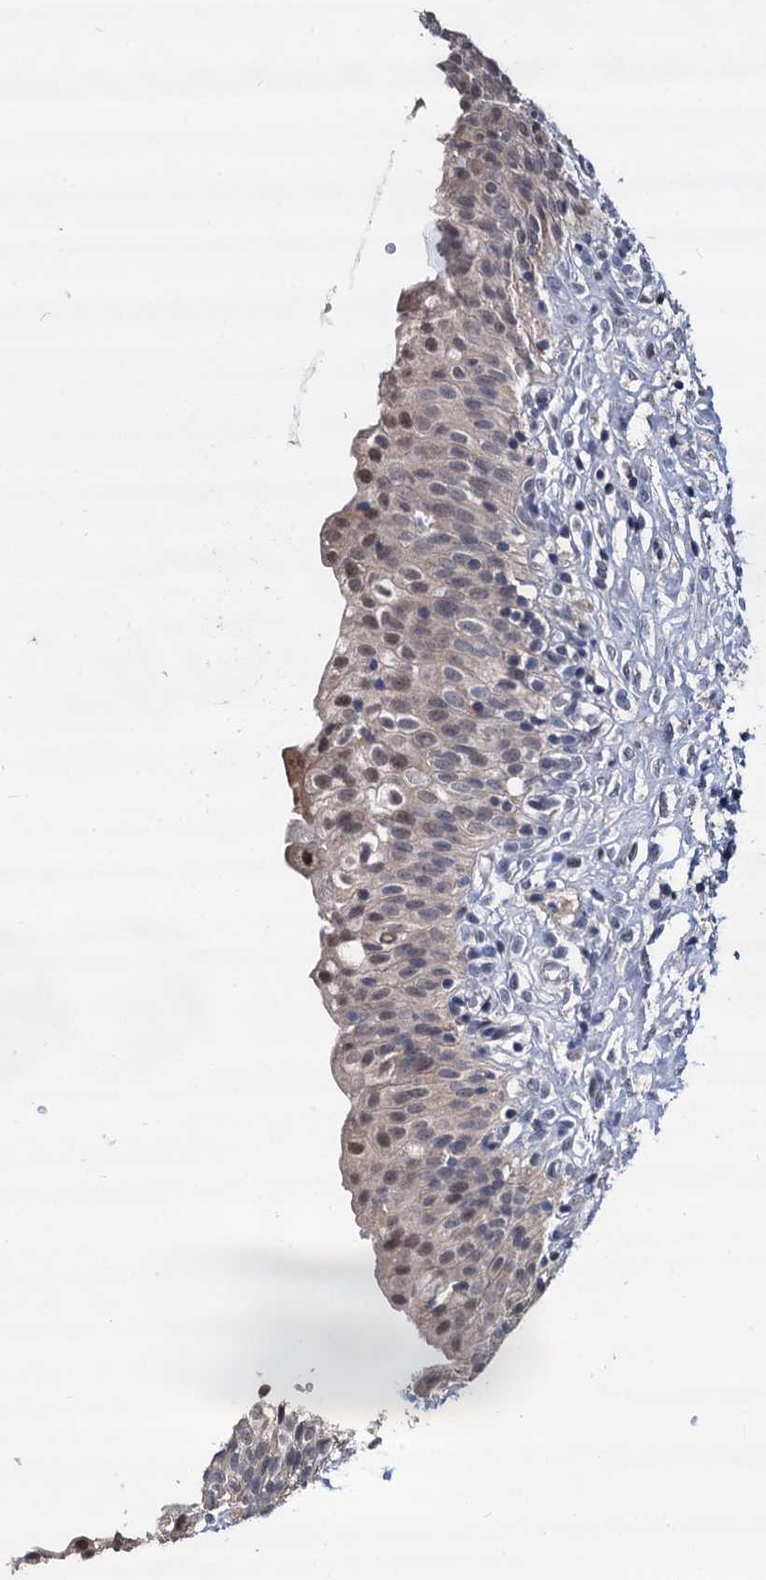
{"staining": {"intensity": "moderate", "quantity": "25%-75%", "location": "nuclear"}, "tissue": "urinary bladder", "cell_type": "Urothelial cells", "image_type": "normal", "snomed": [{"axis": "morphology", "description": "Normal tissue, NOS"}, {"axis": "topography", "description": "Urinary bladder"}], "caption": "The immunohistochemical stain highlights moderate nuclear expression in urothelial cells of unremarkable urinary bladder. (DAB IHC with brightfield microscopy, high magnification).", "gene": "PSMD4", "patient": {"sex": "male", "age": 55}}